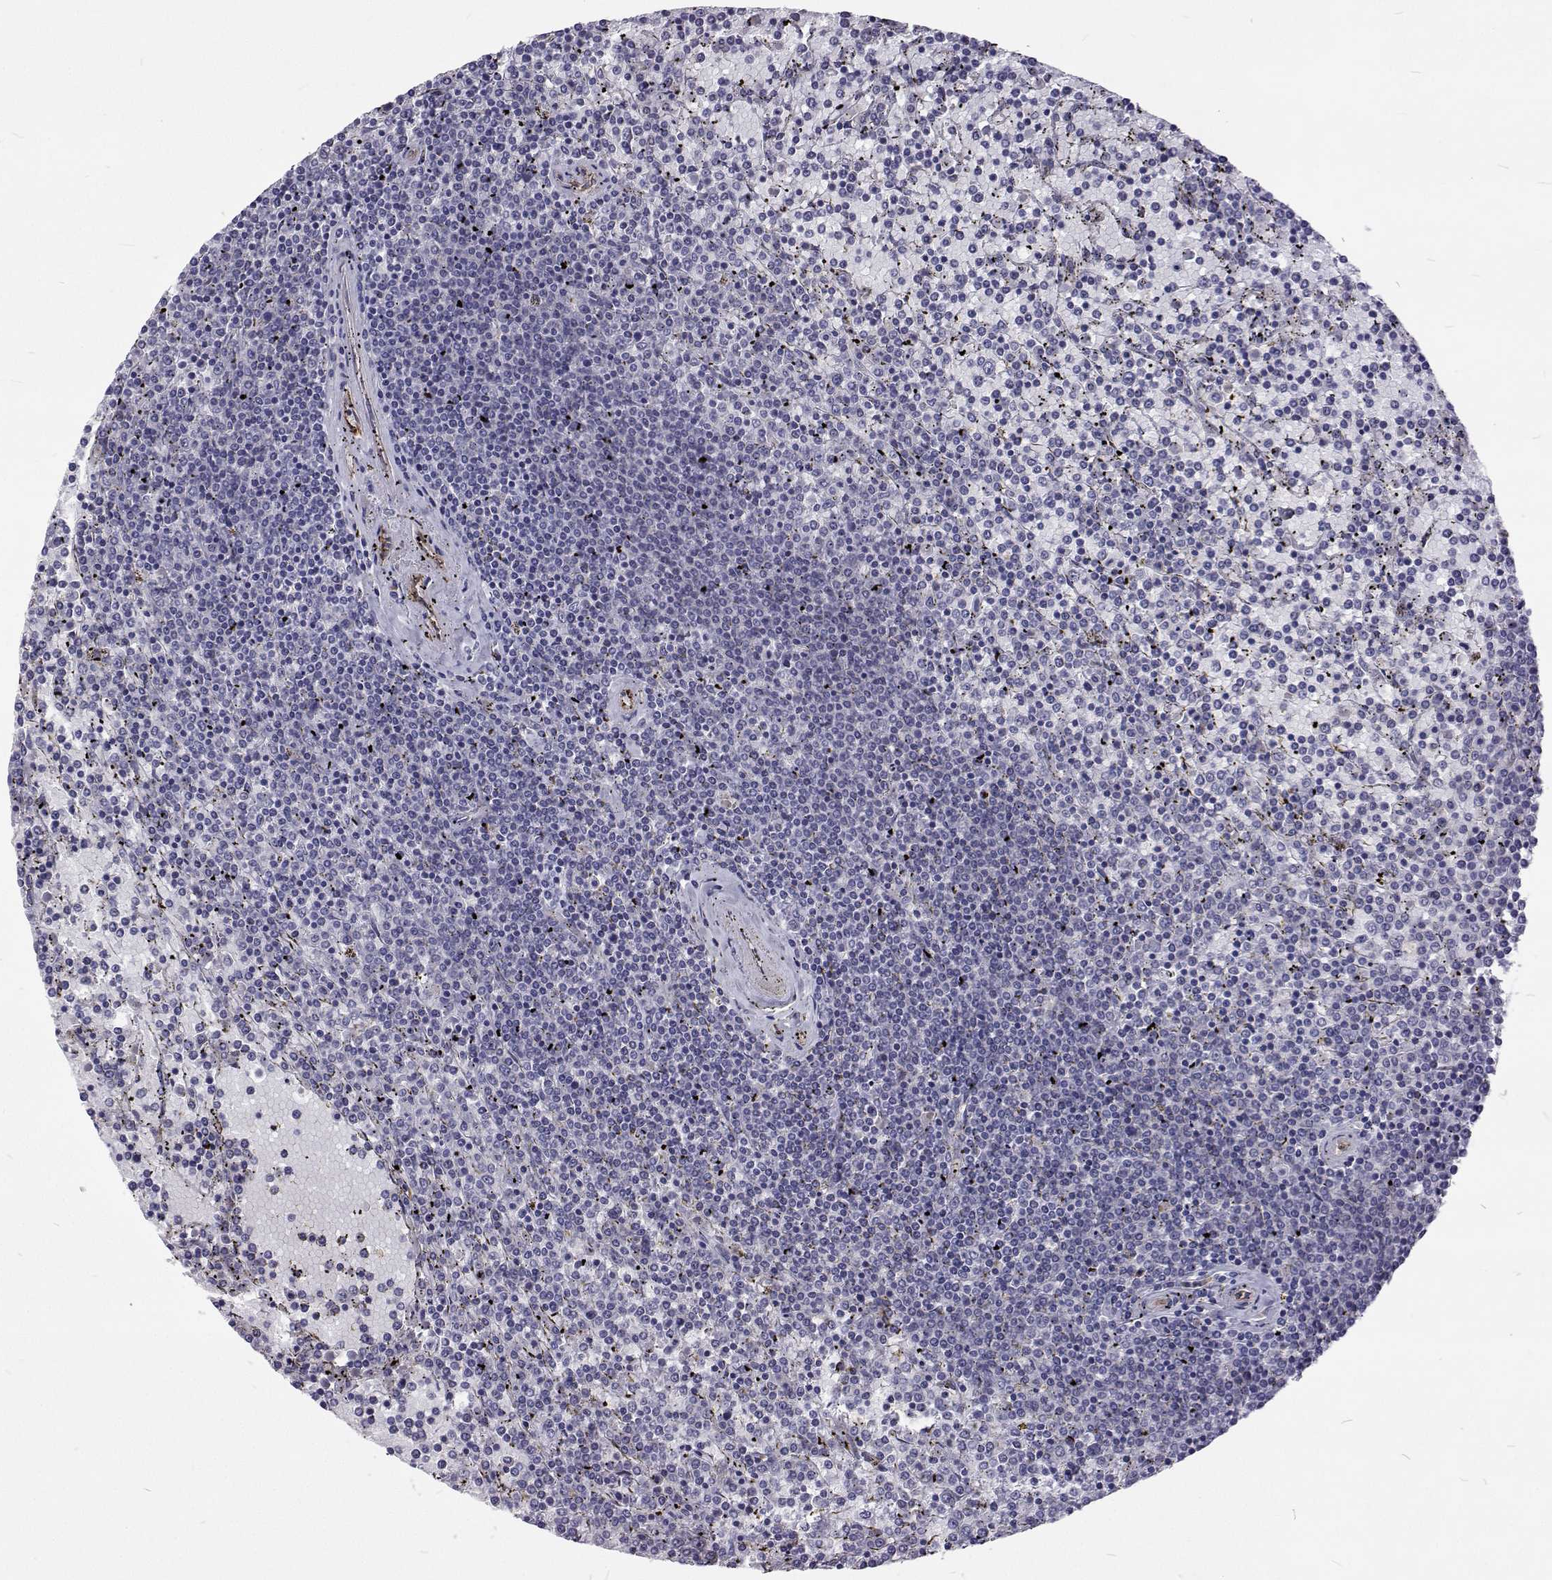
{"staining": {"intensity": "negative", "quantity": "none", "location": "none"}, "tissue": "lymphoma", "cell_type": "Tumor cells", "image_type": "cancer", "snomed": [{"axis": "morphology", "description": "Malignant lymphoma, non-Hodgkin's type, Low grade"}, {"axis": "topography", "description": "Spleen"}], "caption": "This micrograph is of low-grade malignant lymphoma, non-Hodgkin's type stained with IHC to label a protein in brown with the nuclei are counter-stained blue. There is no expression in tumor cells. (DAB (3,3'-diaminobenzidine) IHC with hematoxylin counter stain).", "gene": "NPR3", "patient": {"sex": "female", "age": 77}}